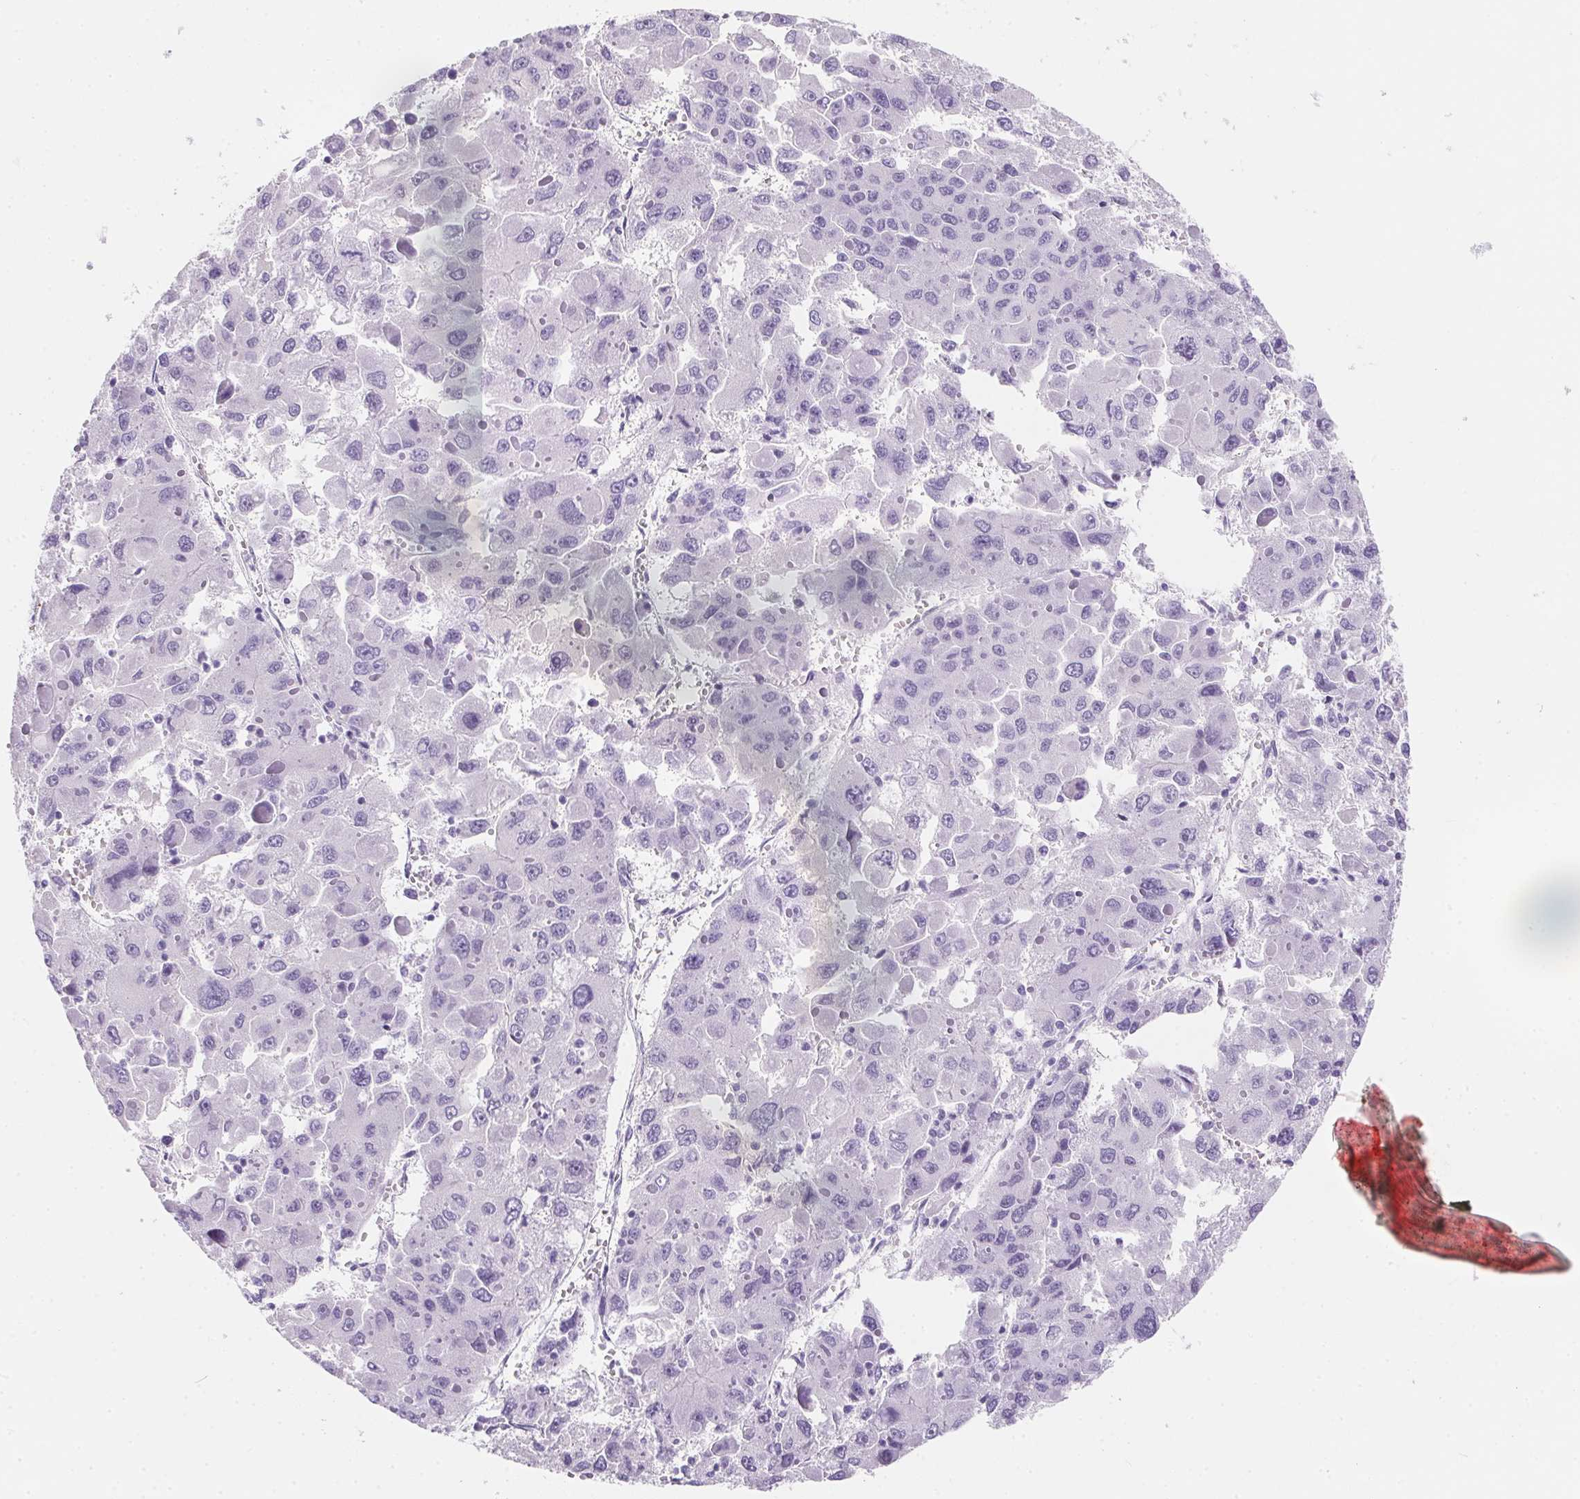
{"staining": {"intensity": "negative", "quantity": "none", "location": "none"}, "tissue": "liver cancer", "cell_type": "Tumor cells", "image_type": "cancer", "snomed": [{"axis": "morphology", "description": "Carcinoma, Hepatocellular, NOS"}, {"axis": "topography", "description": "Liver"}], "caption": "The IHC image has no significant positivity in tumor cells of liver cancer tissue.", "gene": "AQP5", "patient": {"sex": "female", "age": 41}}